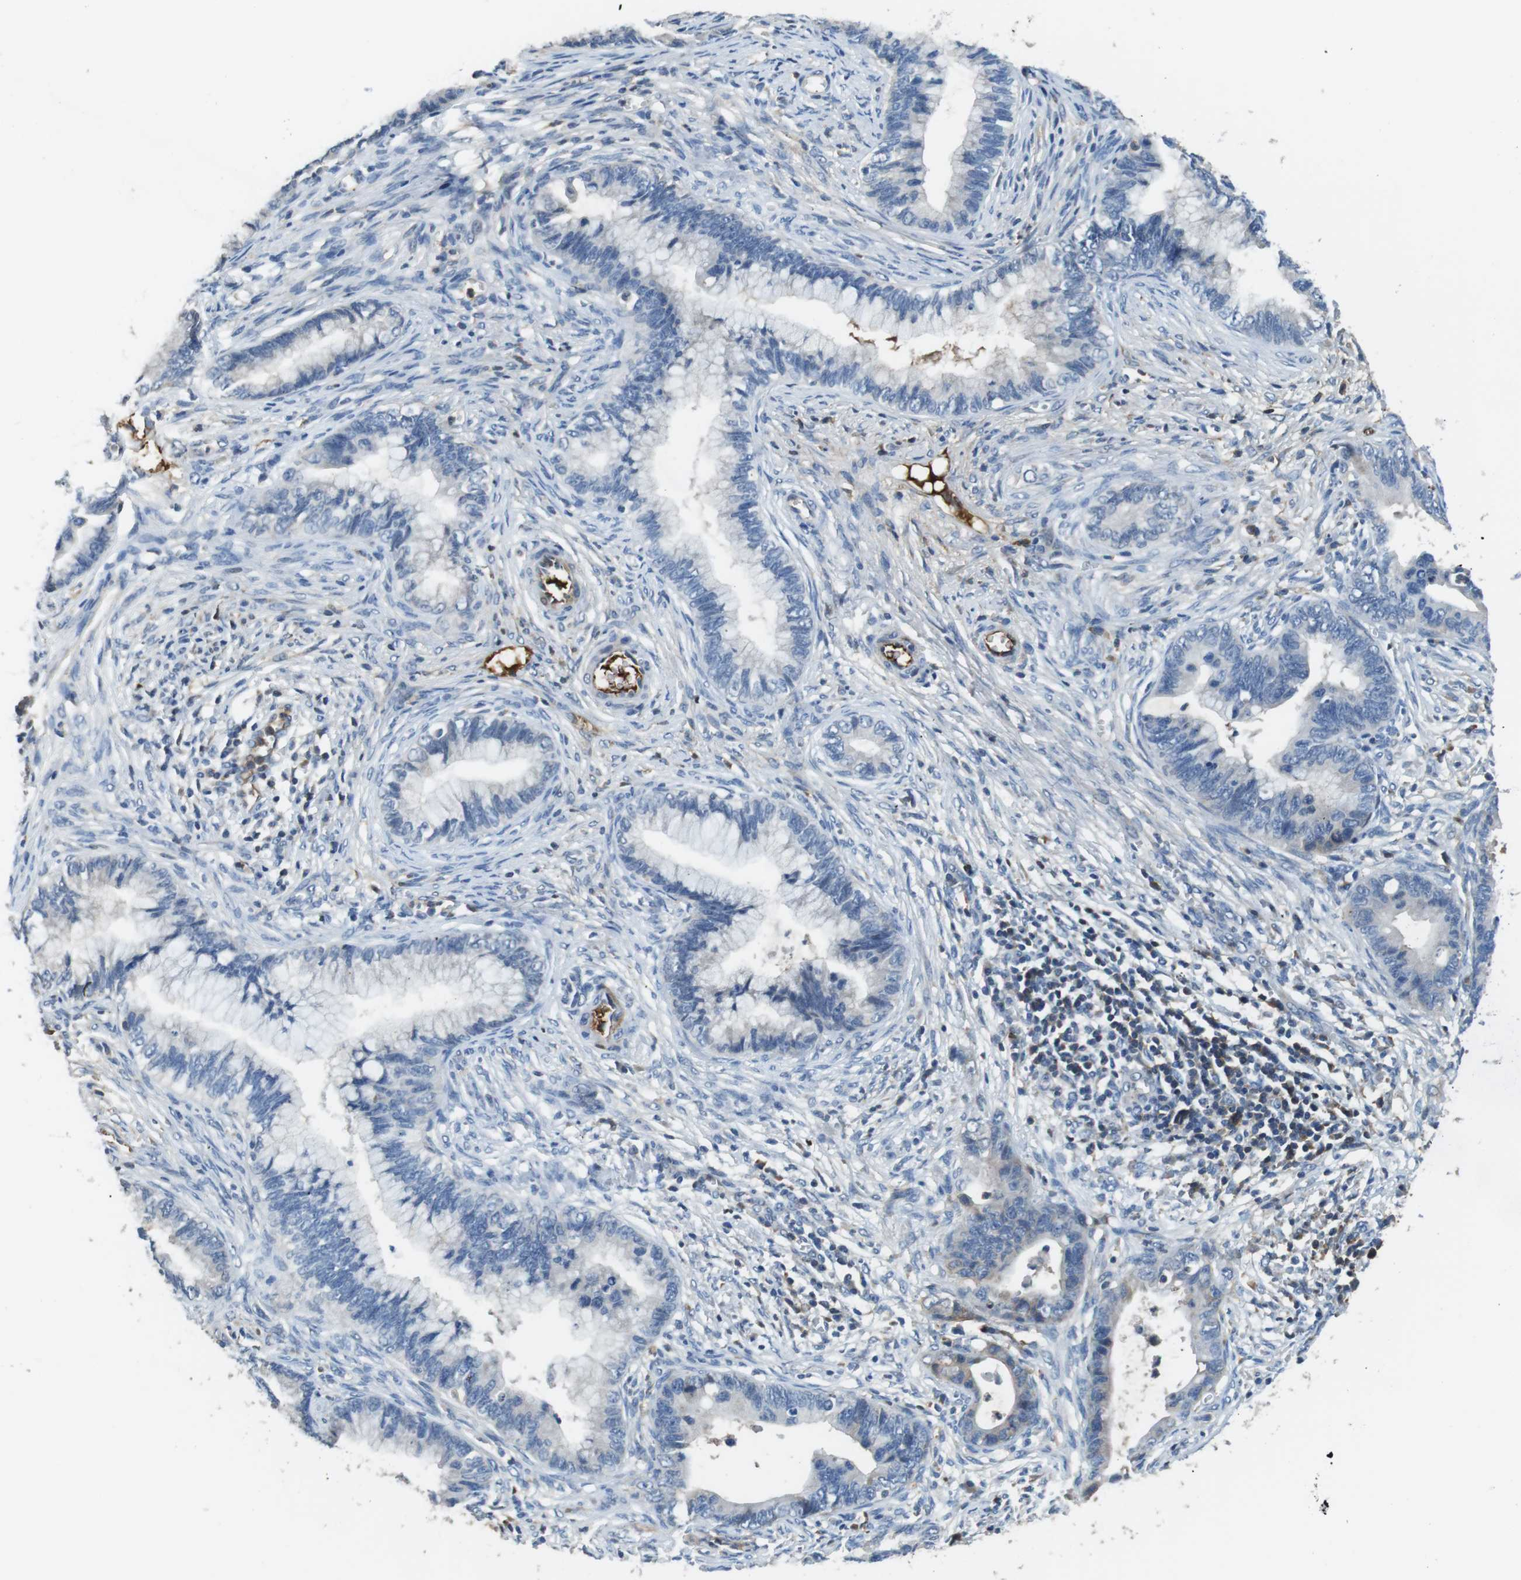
{"staining": {"intensity": "negative", "quantity": "none", "location": "none"}, "tissue": "cervical cancer", "cell_type": "Tumor cells", "image_type": "cancer", "snomed": [{"axis": "morphology", "description": "Adenocarcinoma, NOS"}, {"axis": "topography", "description": "Cervix"}], "caption": "Photomicrograph shows no significant protein staining in tumor cells of cervical cancer (adenocarcinoma).", "gene": "TMPRSS15", "patient": {"sex": "female", "age": 44}}